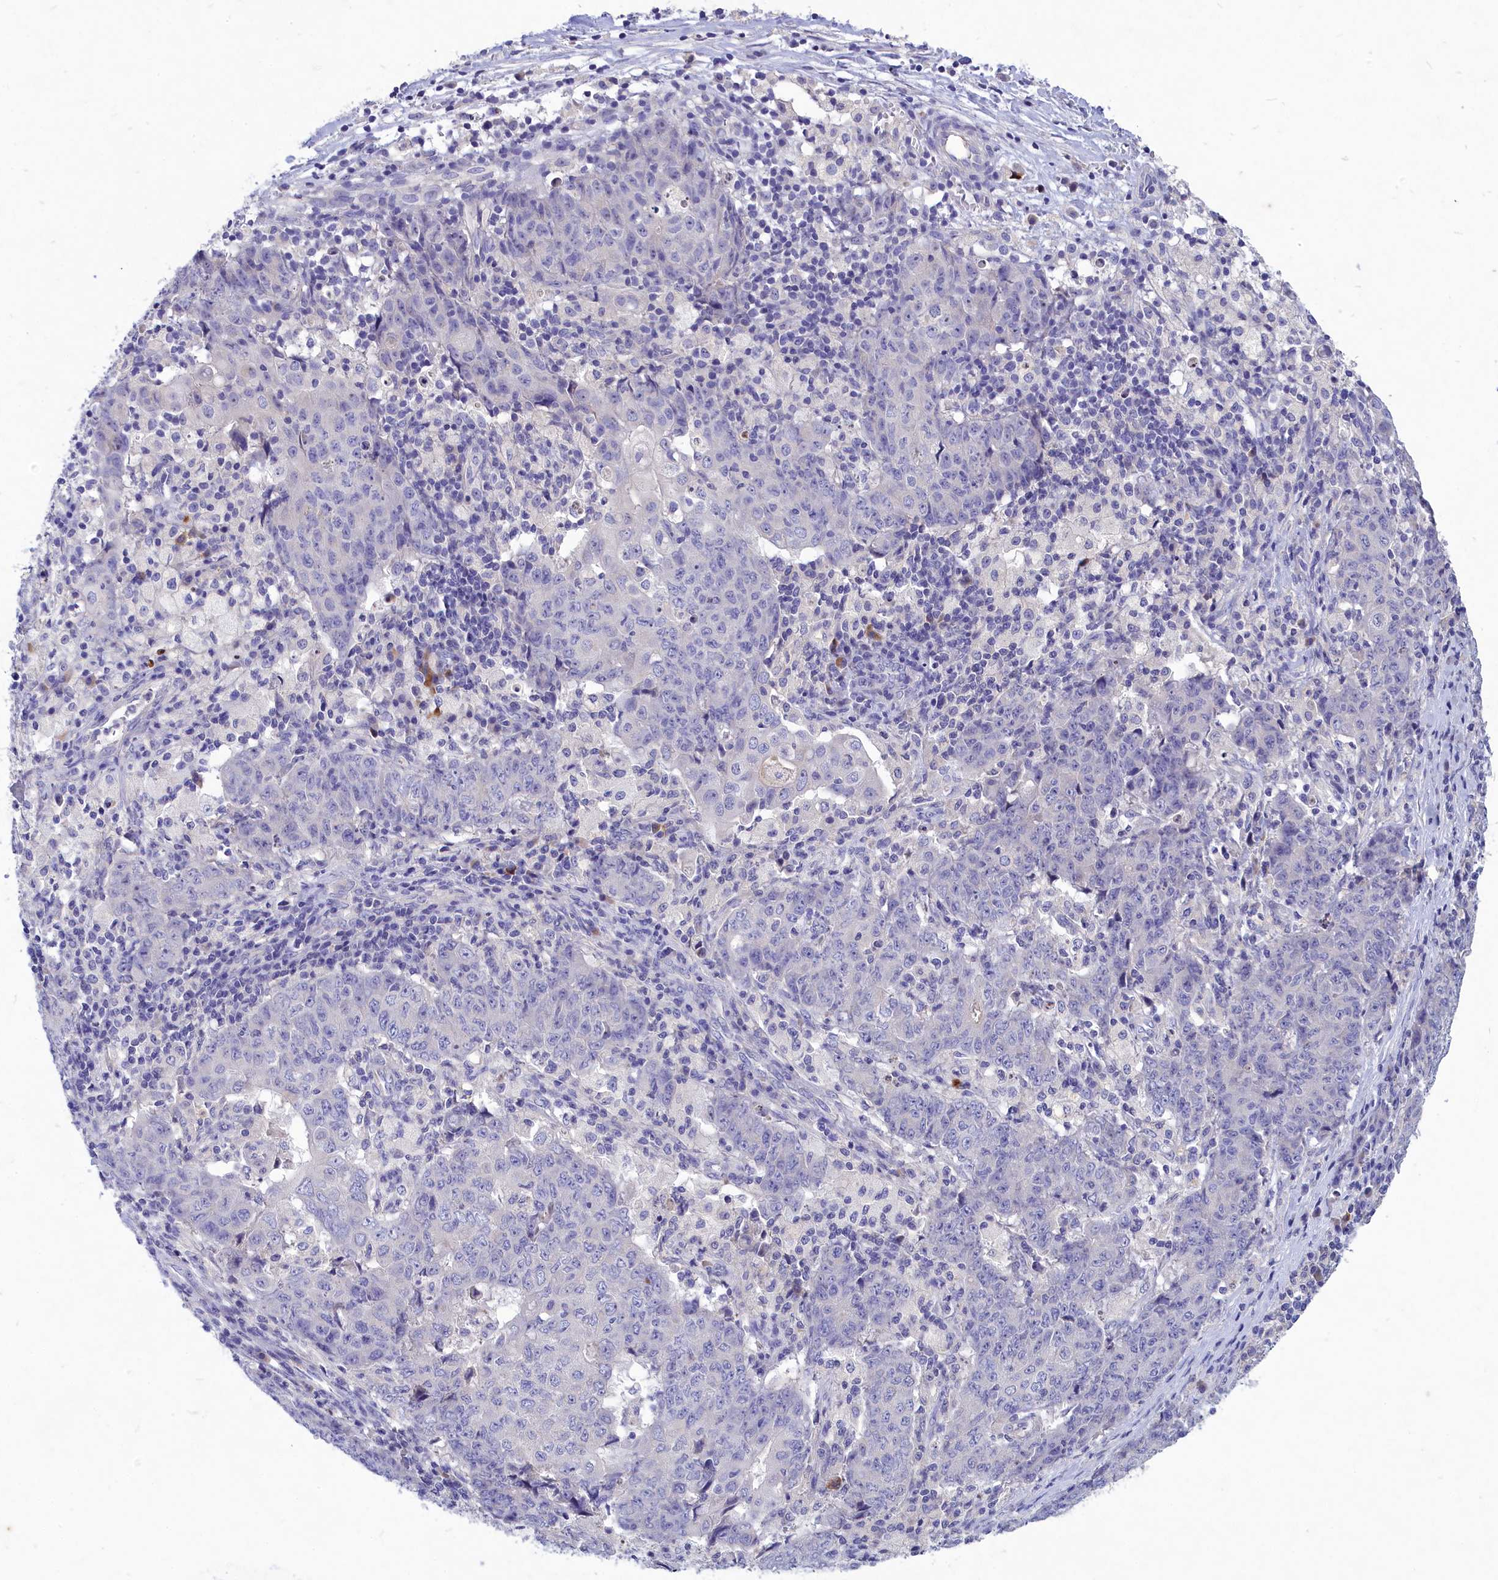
{"staining": {"intensity": "negative", "quantity": "none", "location": "none"}, "tissue": "ovarian cancer", "cell_type": "Tumor cells", "image_type": "cancer", "snomed": [{"axis": "morphology", "description": "Carcinoma, endometroid"}, {"axis": "topography", "description": "Ovary"}], "caption": "Tumor cells show no significant positivity in endometroid carcinoma (ovarian).", "gene": "DEFB119", "patient": {"sex": "female", "age": 42}}